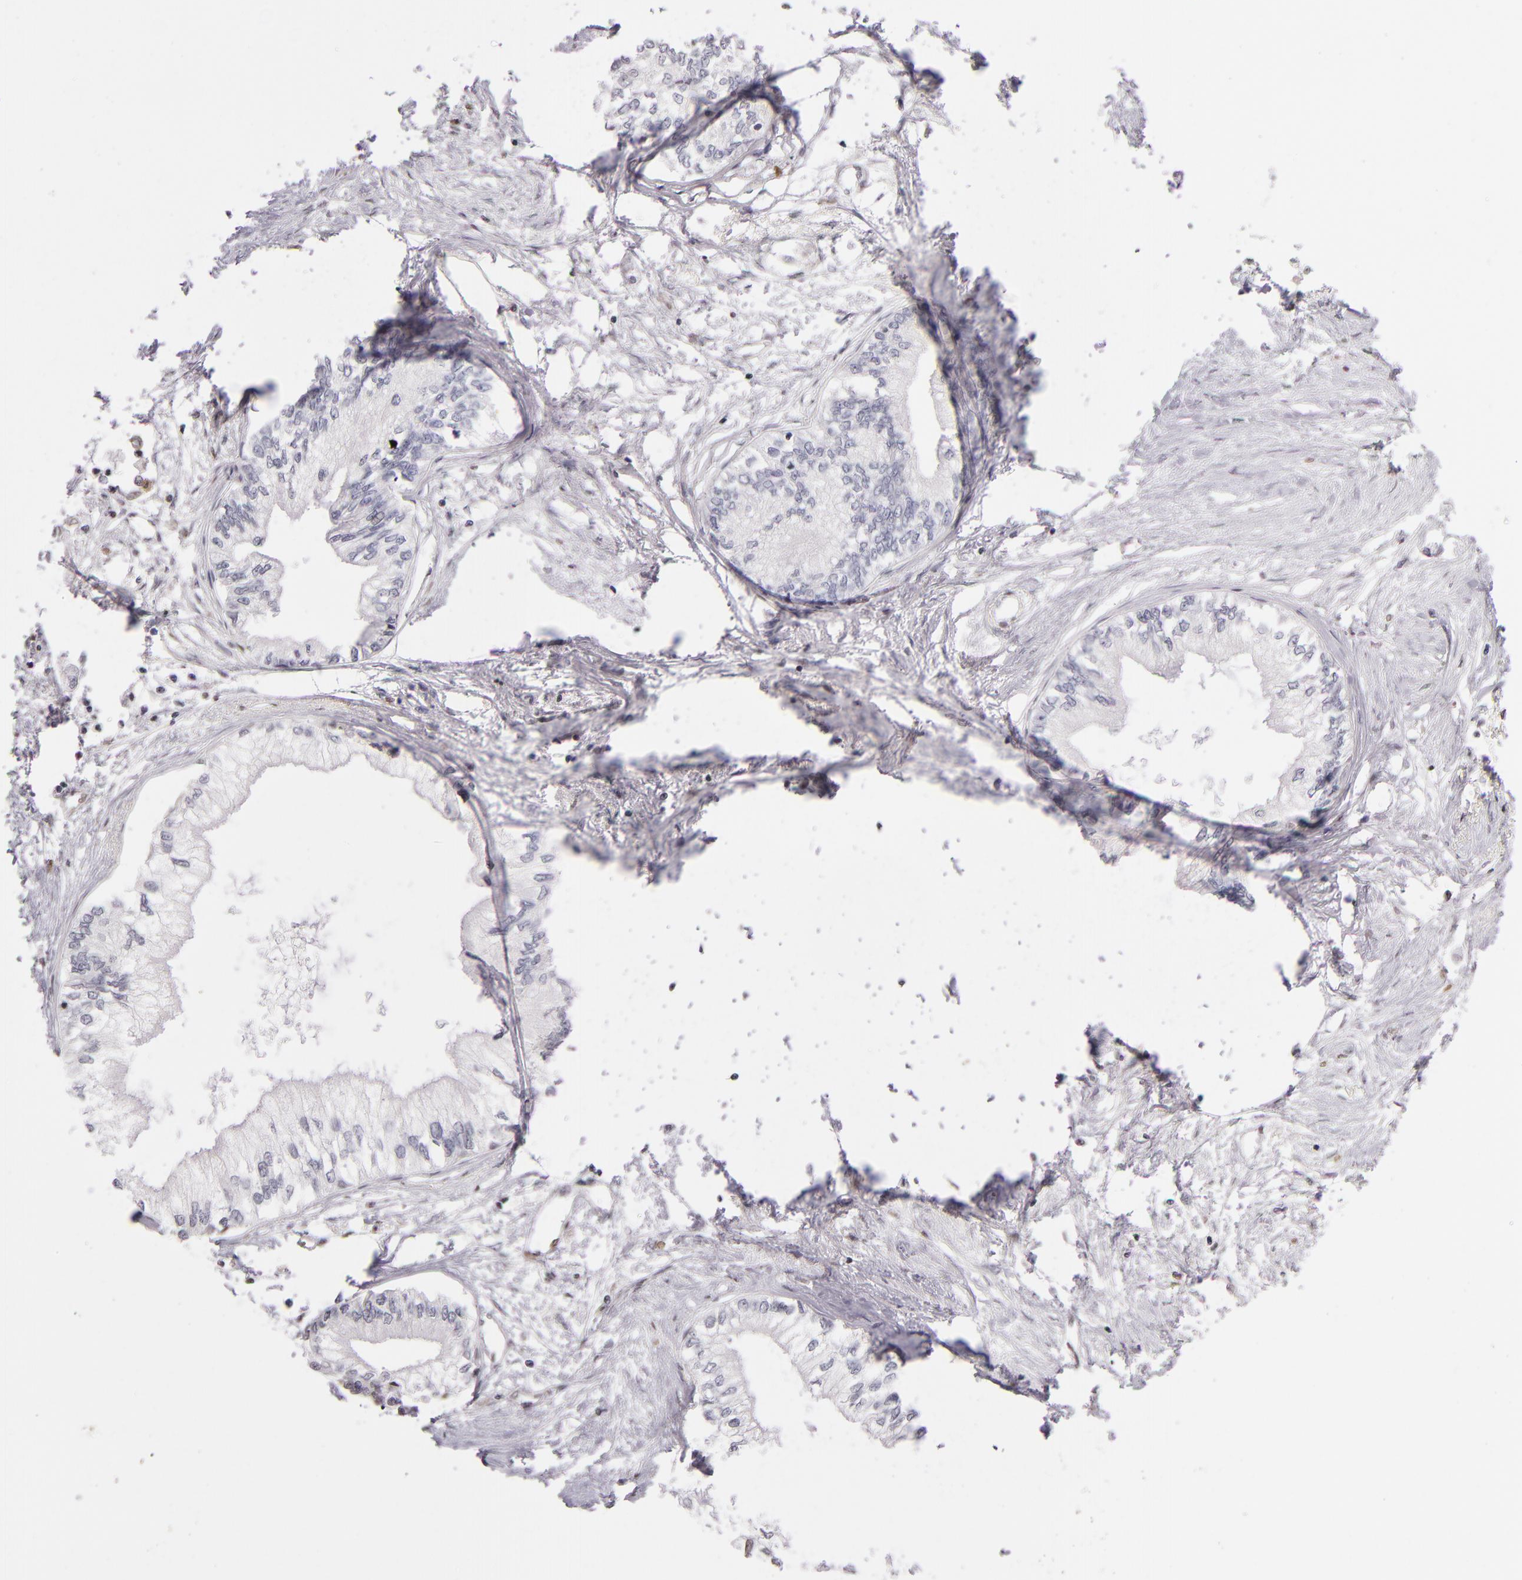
{"staining": {"intensity": "negative", "quantity": "none", "location": "none"}, "tissue": "pancreatic cancer", "cell_type": "Tumor cells", "image_type": "cancer", "snomed": [{"axis": "morphology", "description": "Adenocarcinoma, NOS"}, {"axis": "topography", "description": "Pancreas"}], "caption": "IHC image of adenocarcinoma (pancreatic) stained for a protein (brown), which displays no expression in tumor cells. The staining was performed using DAB to visualize the protein expression in brown, while the nuclei were stained in blue with hematoxylin (Magnification: 20x).", "gene": "CD40", "patient": {"sex": "male", "age": 79}}